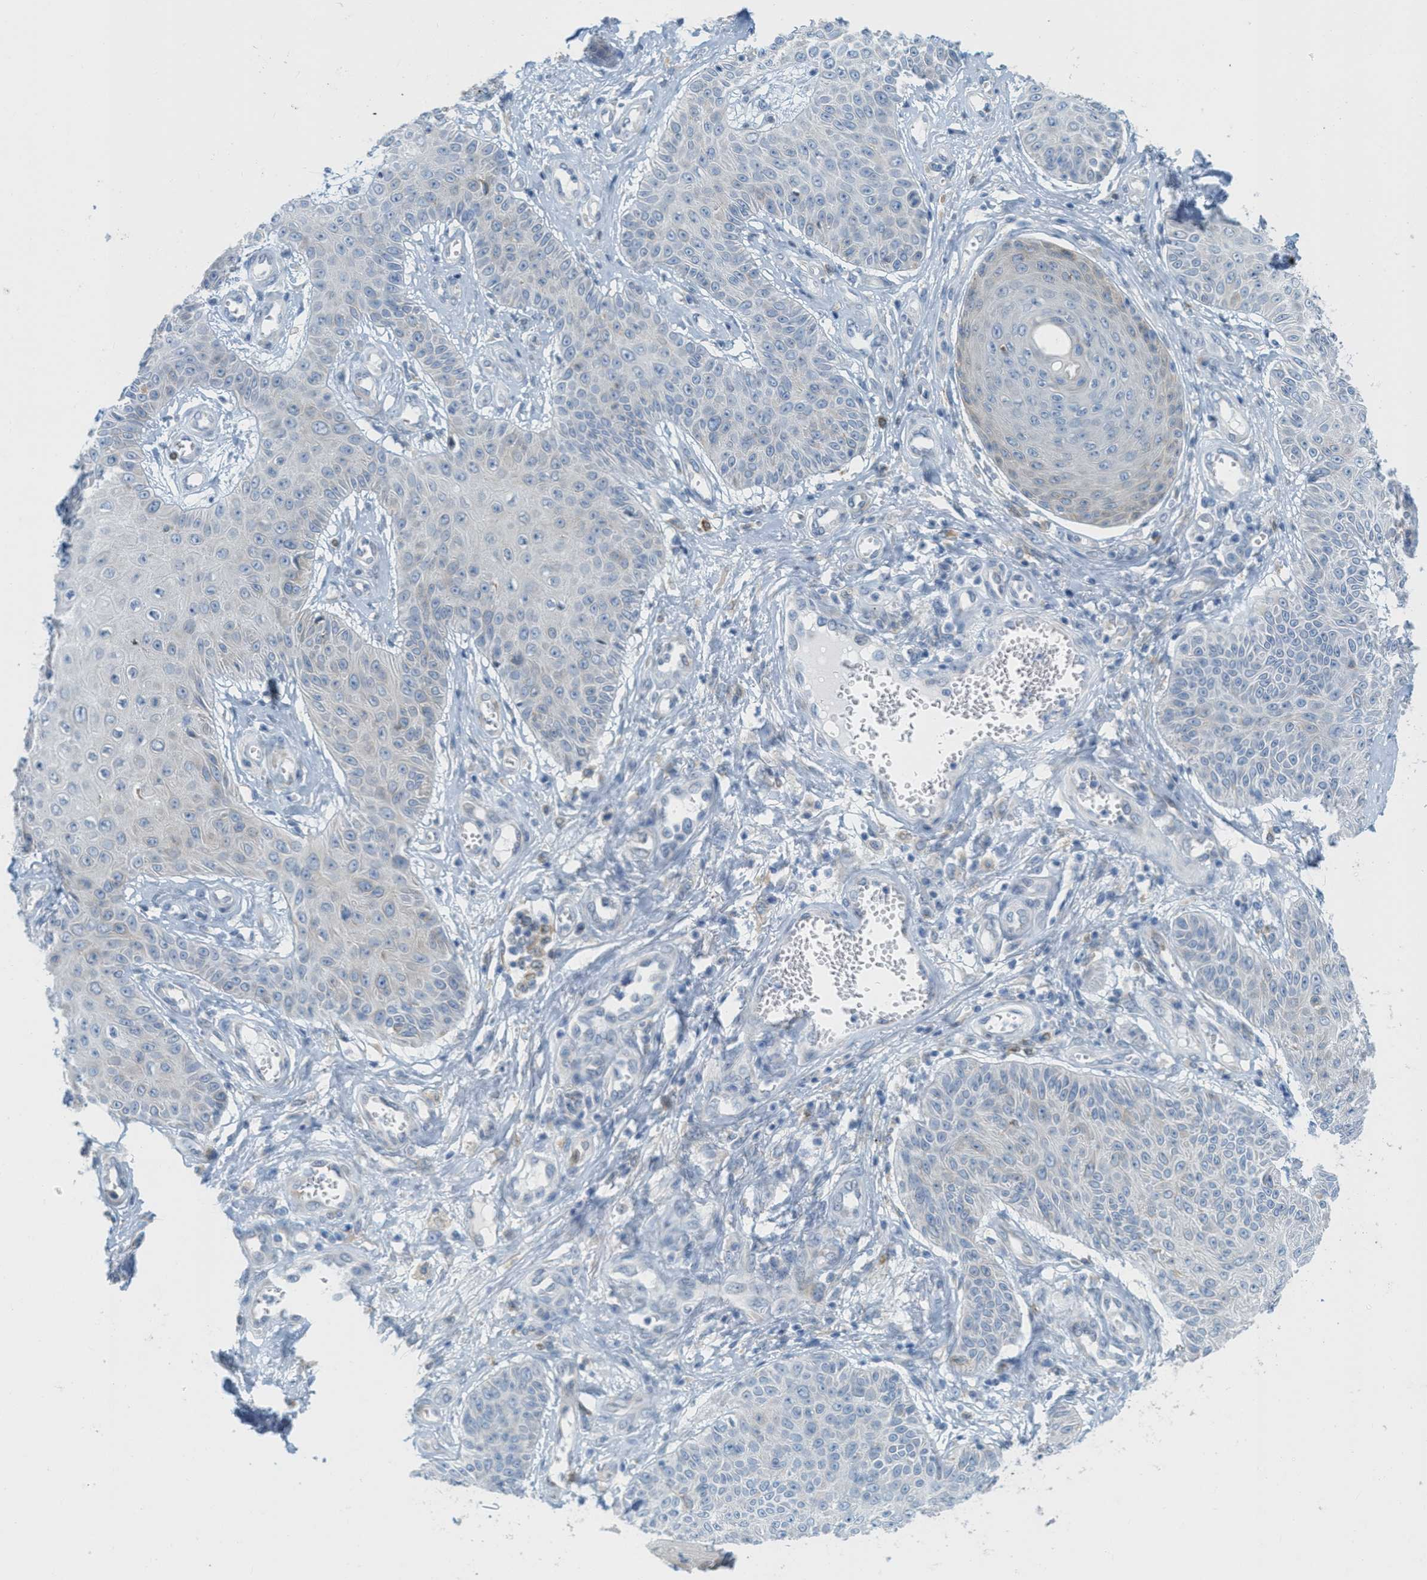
{"staining": {"intensity": "negative", "quantity": "none", "location": "none"}, "tissue": "skin cancer", "cell_type": "Tumor cells", "image_type": "cancer", "snomed": [{"axis": "morphology", "description": "Squamous cell carcinoma, NOS"}, {"axis": "topography", "description": "Skin"}], "caption": "High magnification brightfield microscopy of skin cancer (squamous cell carcinoma) stained with DAB (3,3'-diaminobenzidine) (brown) and counterstained with hematoxylin (blue): tumor cells show no significant staining.", "gene": "TEX264", "patient": {"sex": "male", "age": 74}}